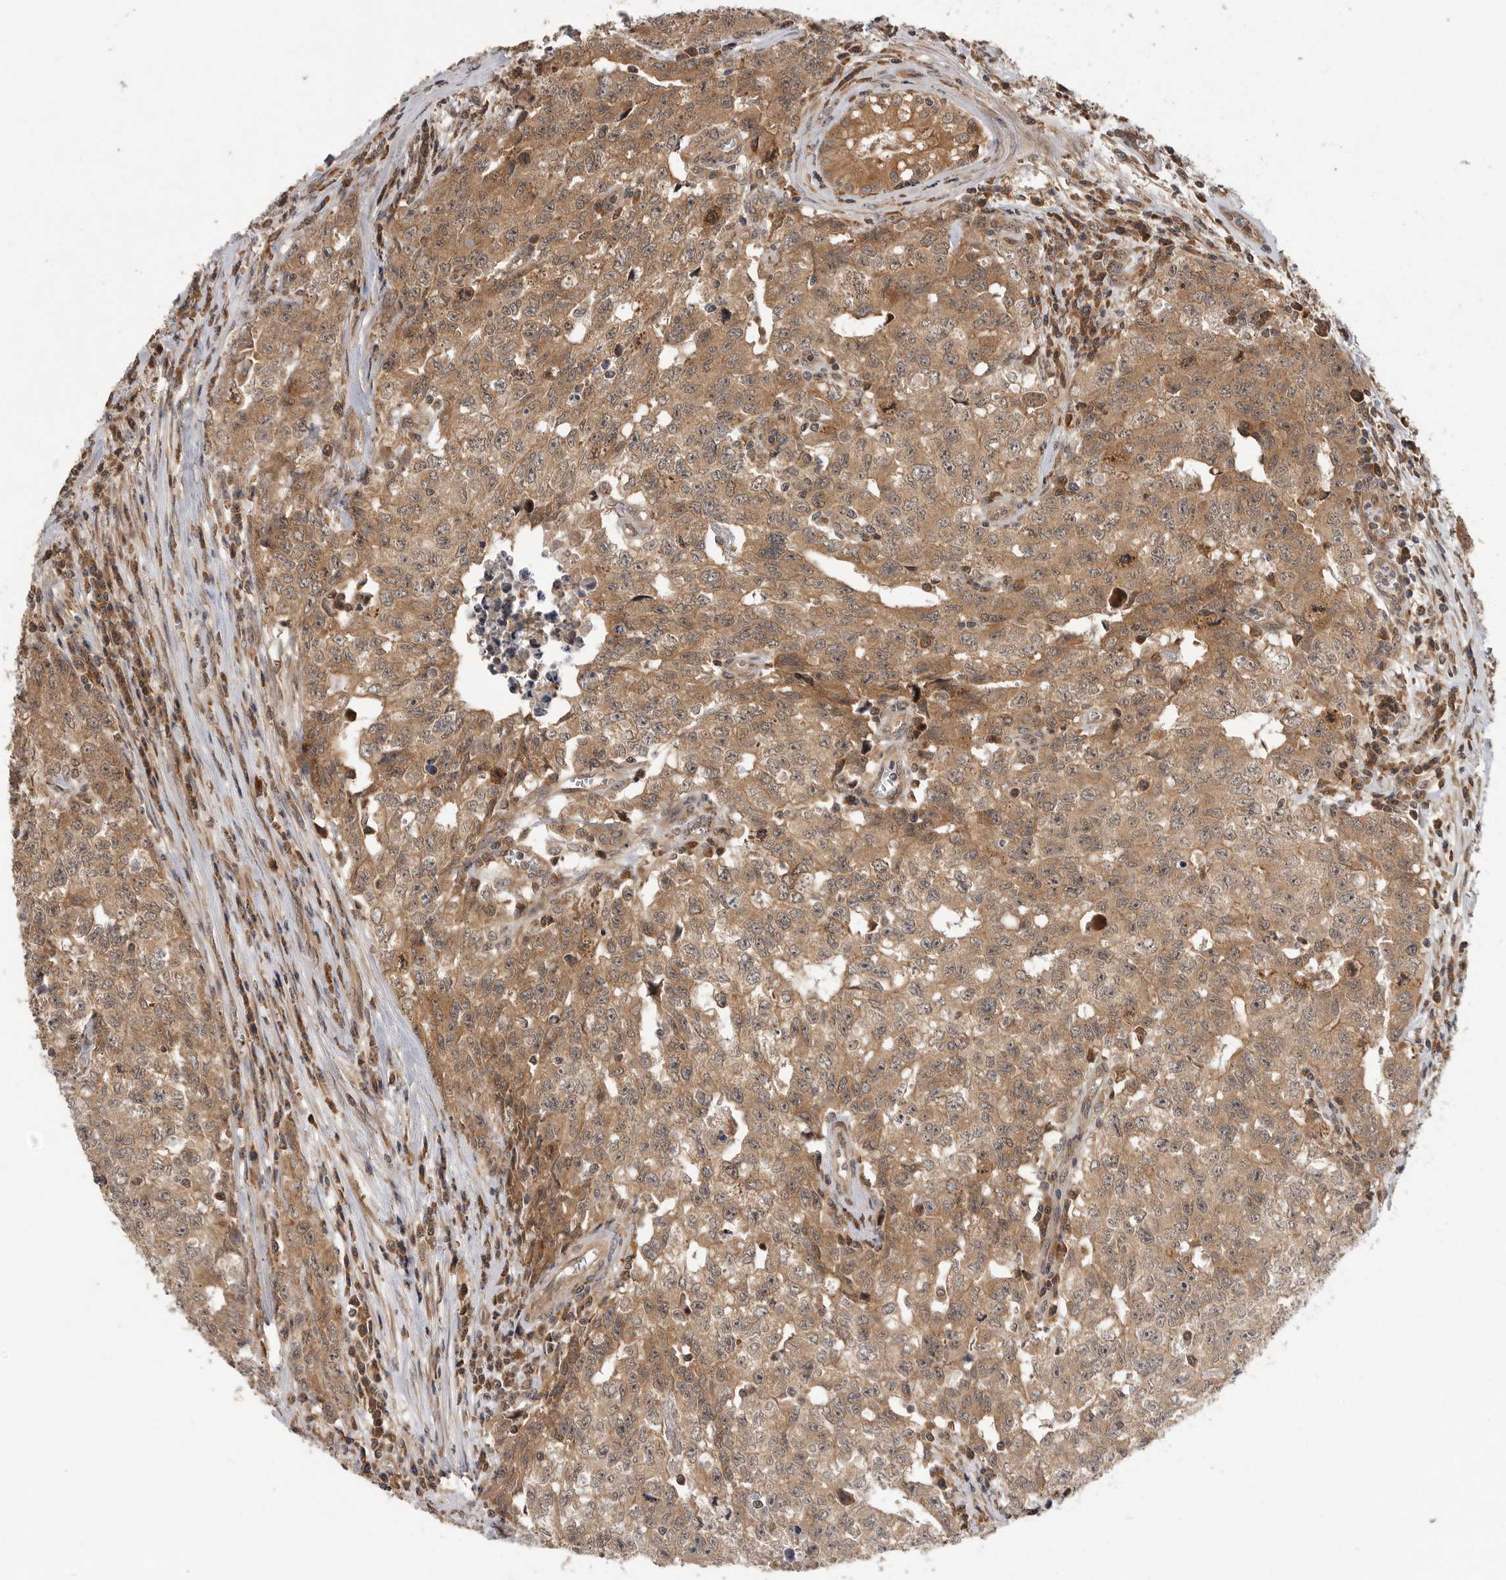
{"staining": {"intensity": "moderate", "quantity": ">75%", "location": "cytoplasmic/membranous"}, "tissue": "testis cancer", "cell_type": "Tumor cells", "image_type": "cancer", "snomed": [{"axis": "morphology", "description": "Carcinoma, Embryonal, NOS"}, {"axis": "topography", "description": "Testis"}], "caption": "A photomicrograph showing moderate cytoplasmic/membranous expression in about >75% of tumor cells in embryonal carcinoma (testis), as visualized by brown immunohistochemical staining.", "gene": "OSBPL9", "patient": {"sex": "male", "age": 28}}